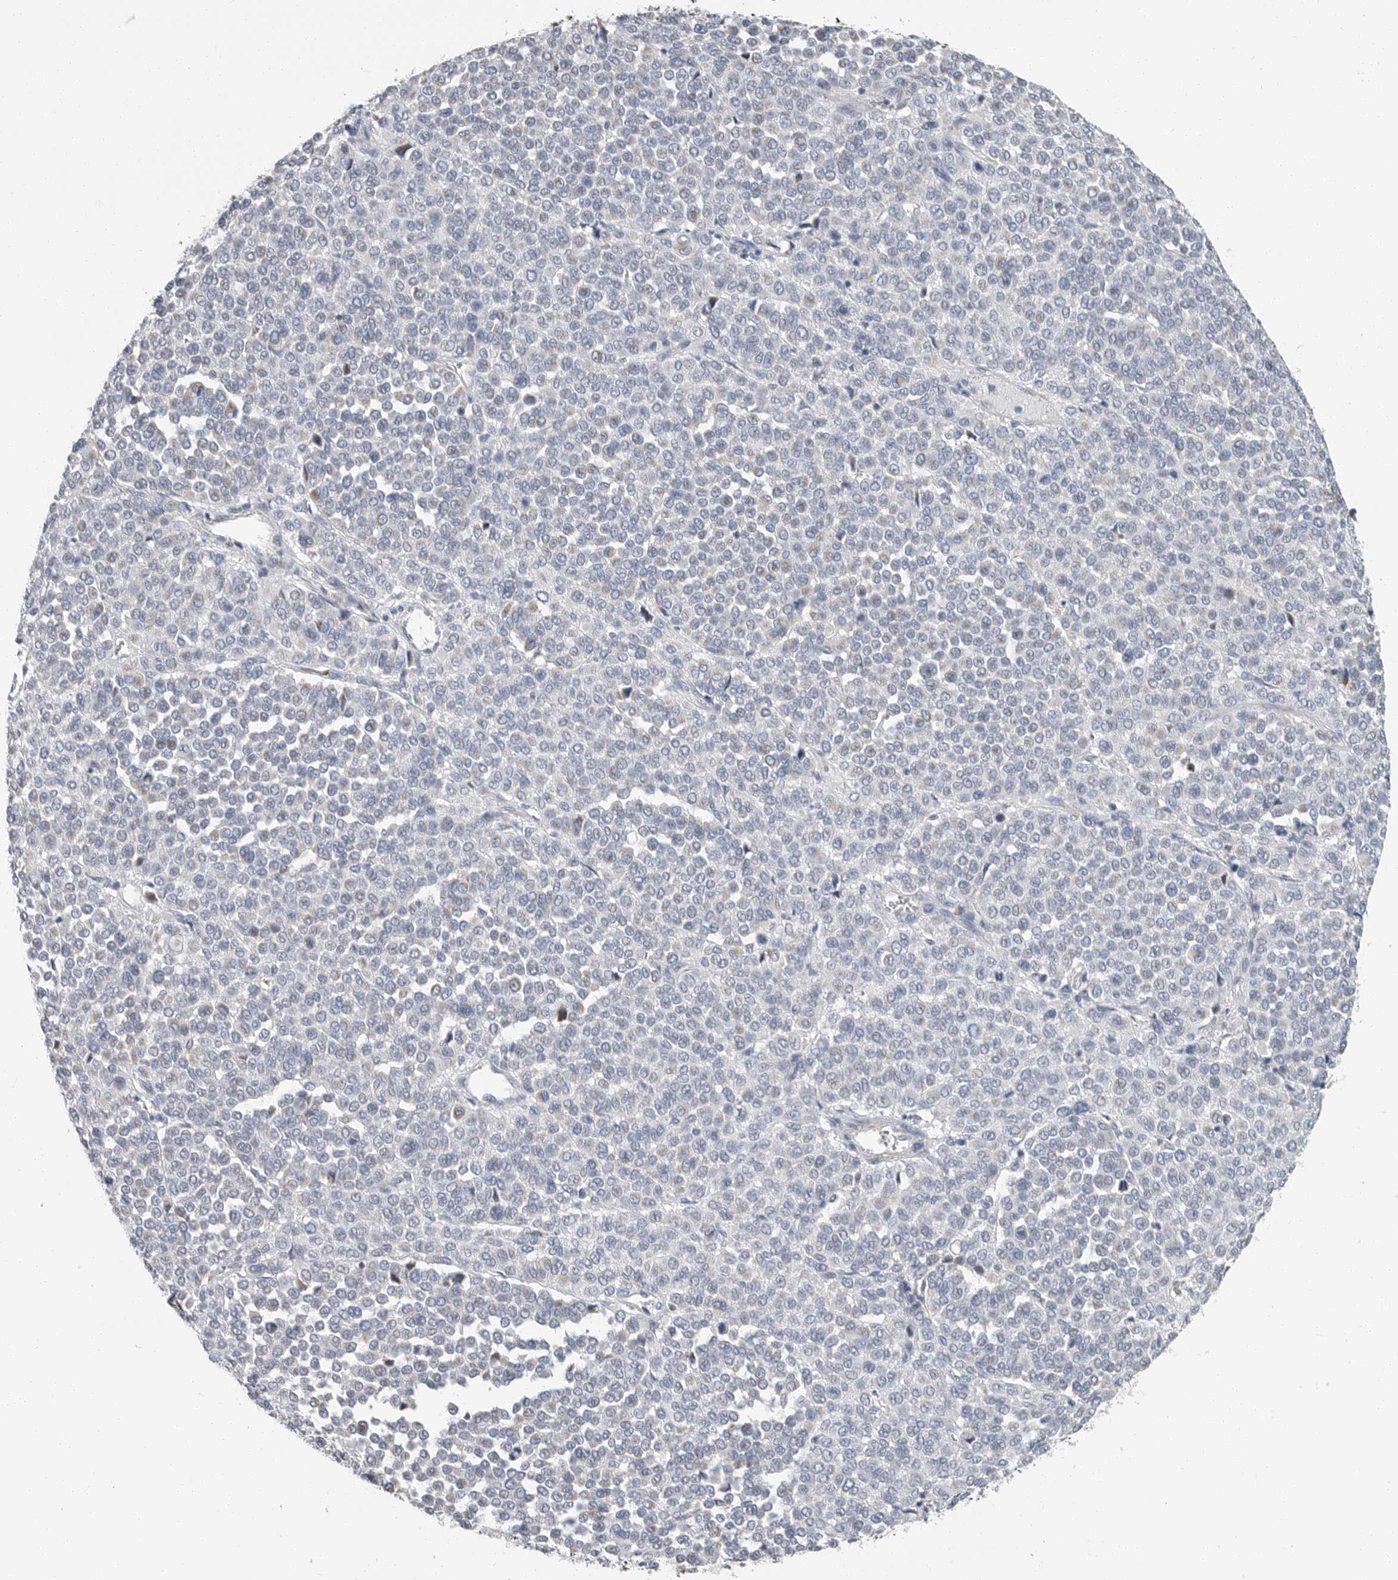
{"staining": {"intensity": "negative", "quantity": "none", "location": "none"}, "tissue": "melanoma", "cell_type": "Tumor cells", "image_type": "cancer", "snomed": [{"axis": "morphology", "description": "Malignant melanoma, Metastatic site"}, {"axis": "topography", "description": "Pancreas"}], "caption": "Immunohistochemistry (IHC) image of human melanoma stained for a protein (brown), which shows no expression in tumor cells.", "gene": "PLN", "patient": {"sex": "female", "age": 30}}